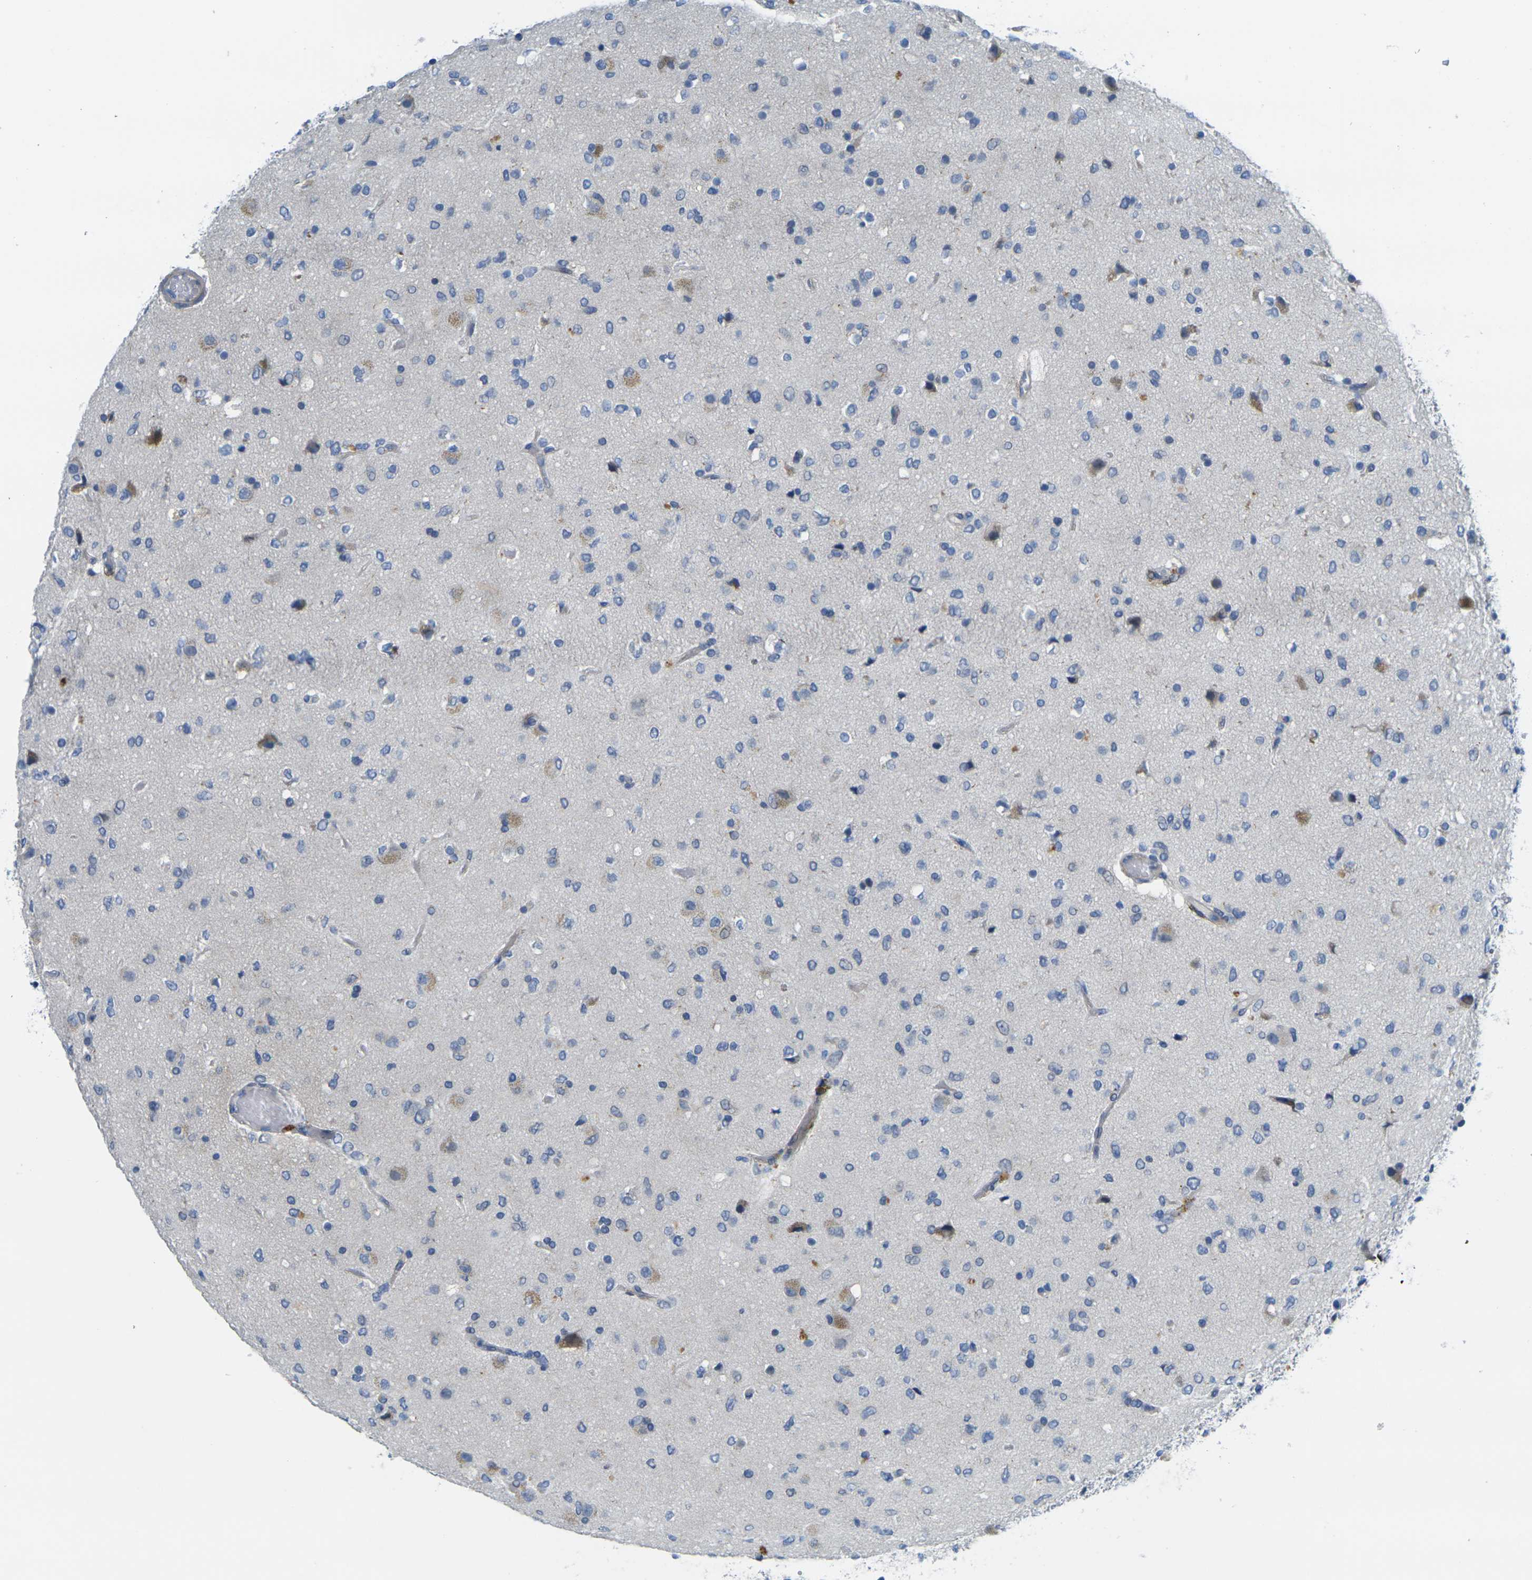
{"staining": {"intensity": "moderate", "quantity": "<25%", "location": "cytoplasmic/membranous"}, "tissue": "glioma", "cell_type": "Tumor cells", "image_type": "cancer", "snomed": [{"axis": "morphology", "description": "Glioma, malignant, Low grade"}, {"axis": "topography", "description": "Brain"}], "caption": "Immunohistochemistry micrograph of glioma stained for a protein (brown), which shows low levels of moderate cytoplasmic/membranous positivity in approximately <25% of tumor cells.", "gene": "CD3D", "patient": {"sex": "male", "age": 77}}